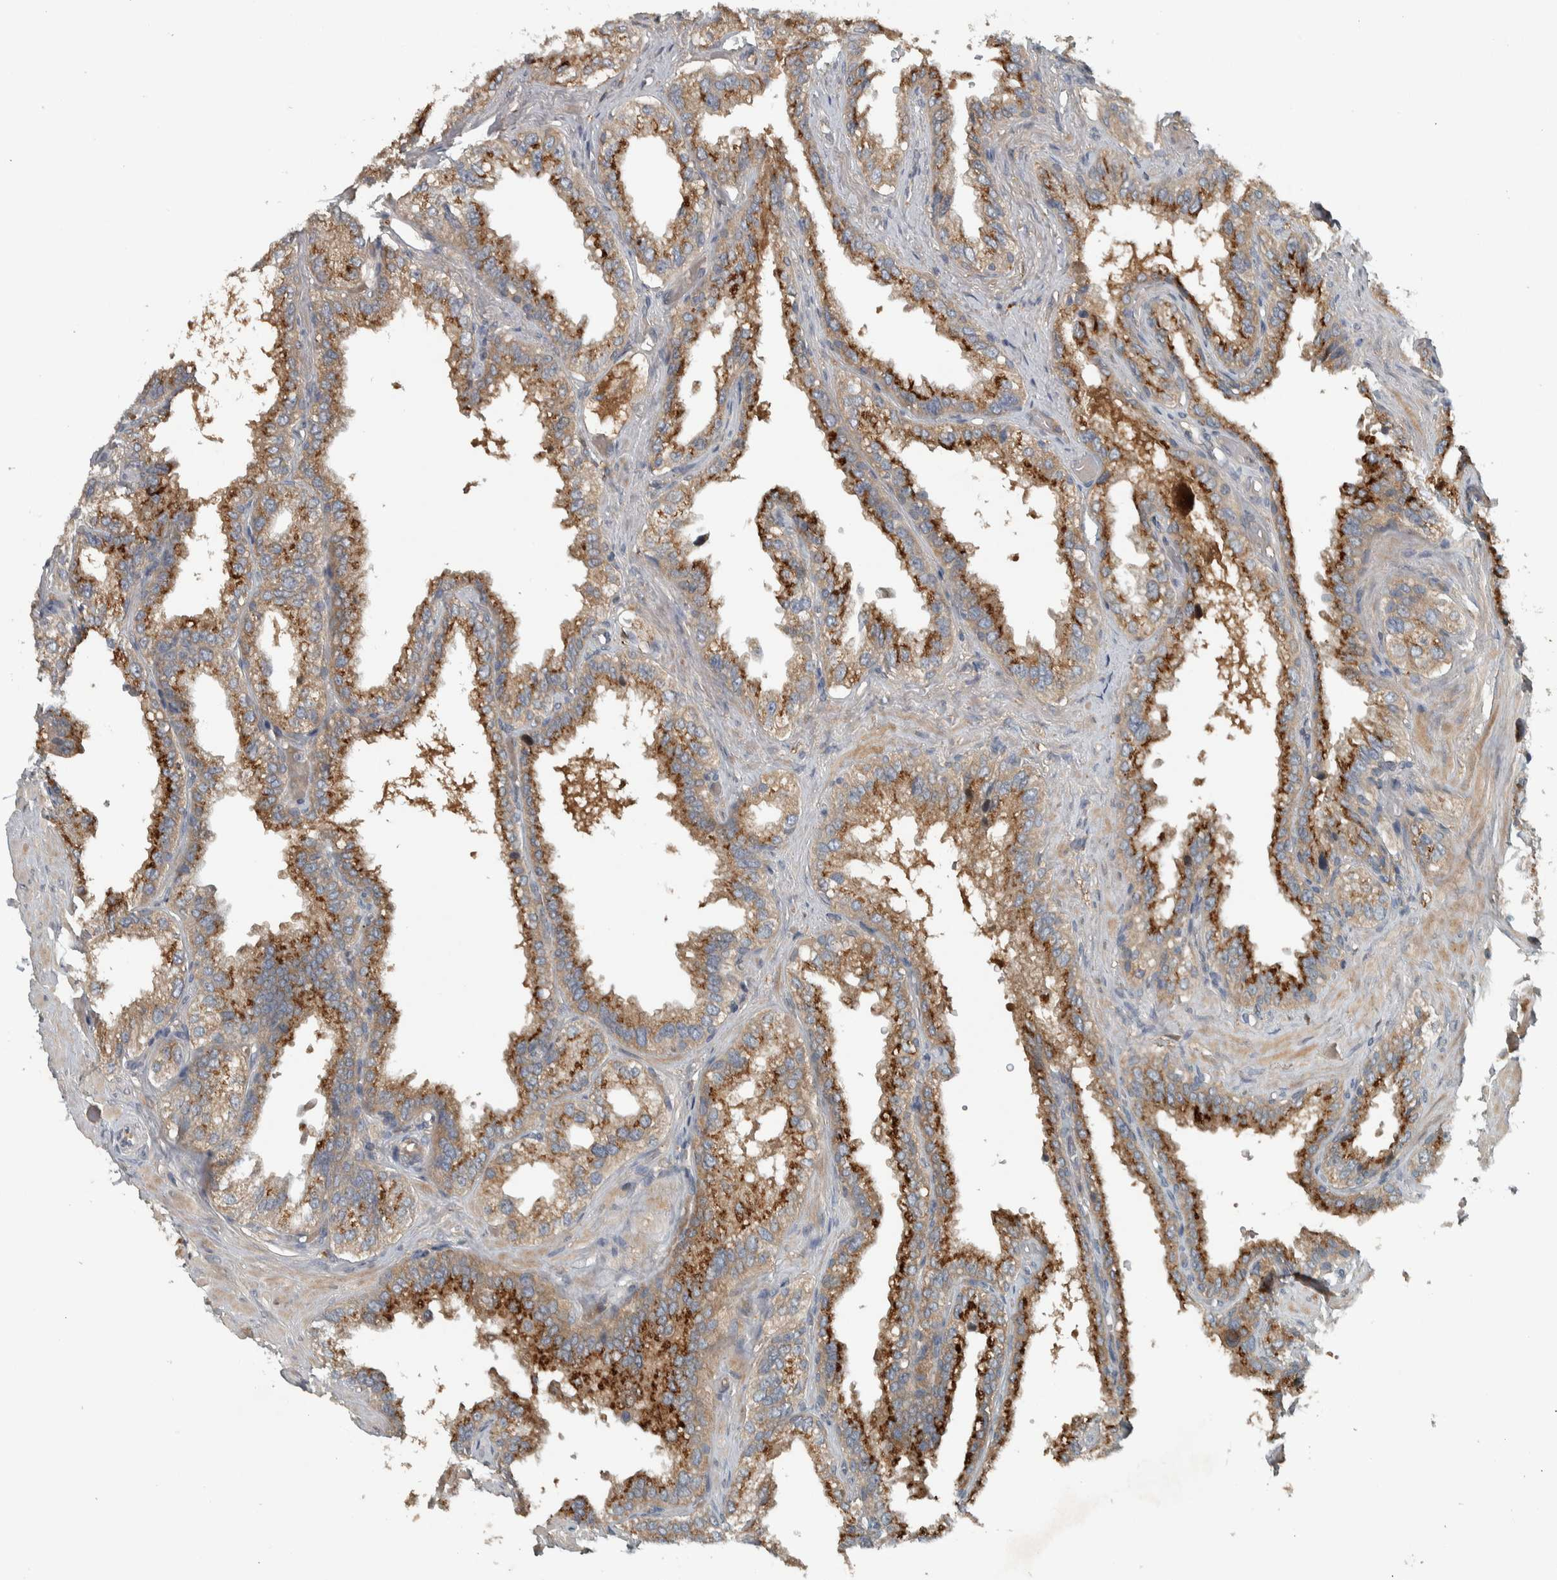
{"staining": {"intensity": "moderate", "quantity": ">75%", "location": "cytoplasmic/membranous"}, "tissue": "seminal vesicle", "cell_type": "Glandular cells", "image_type": "normal", "snomed": [{"axis": "morphology", "description": "Normal tissue, NOS"}, {"axis": "topography", "description": "Seminal veicle"}], "caption": "Immunohistochemistry histopathology image of unremarkable seminal vesicle stained for a protein (brown), which displays medium levels of moderate cytoplasmic/membranous expression in approximately >75% of glandular cells.", "gene": "CLCN2", "patient": {"sex": "male", "age": 68}}